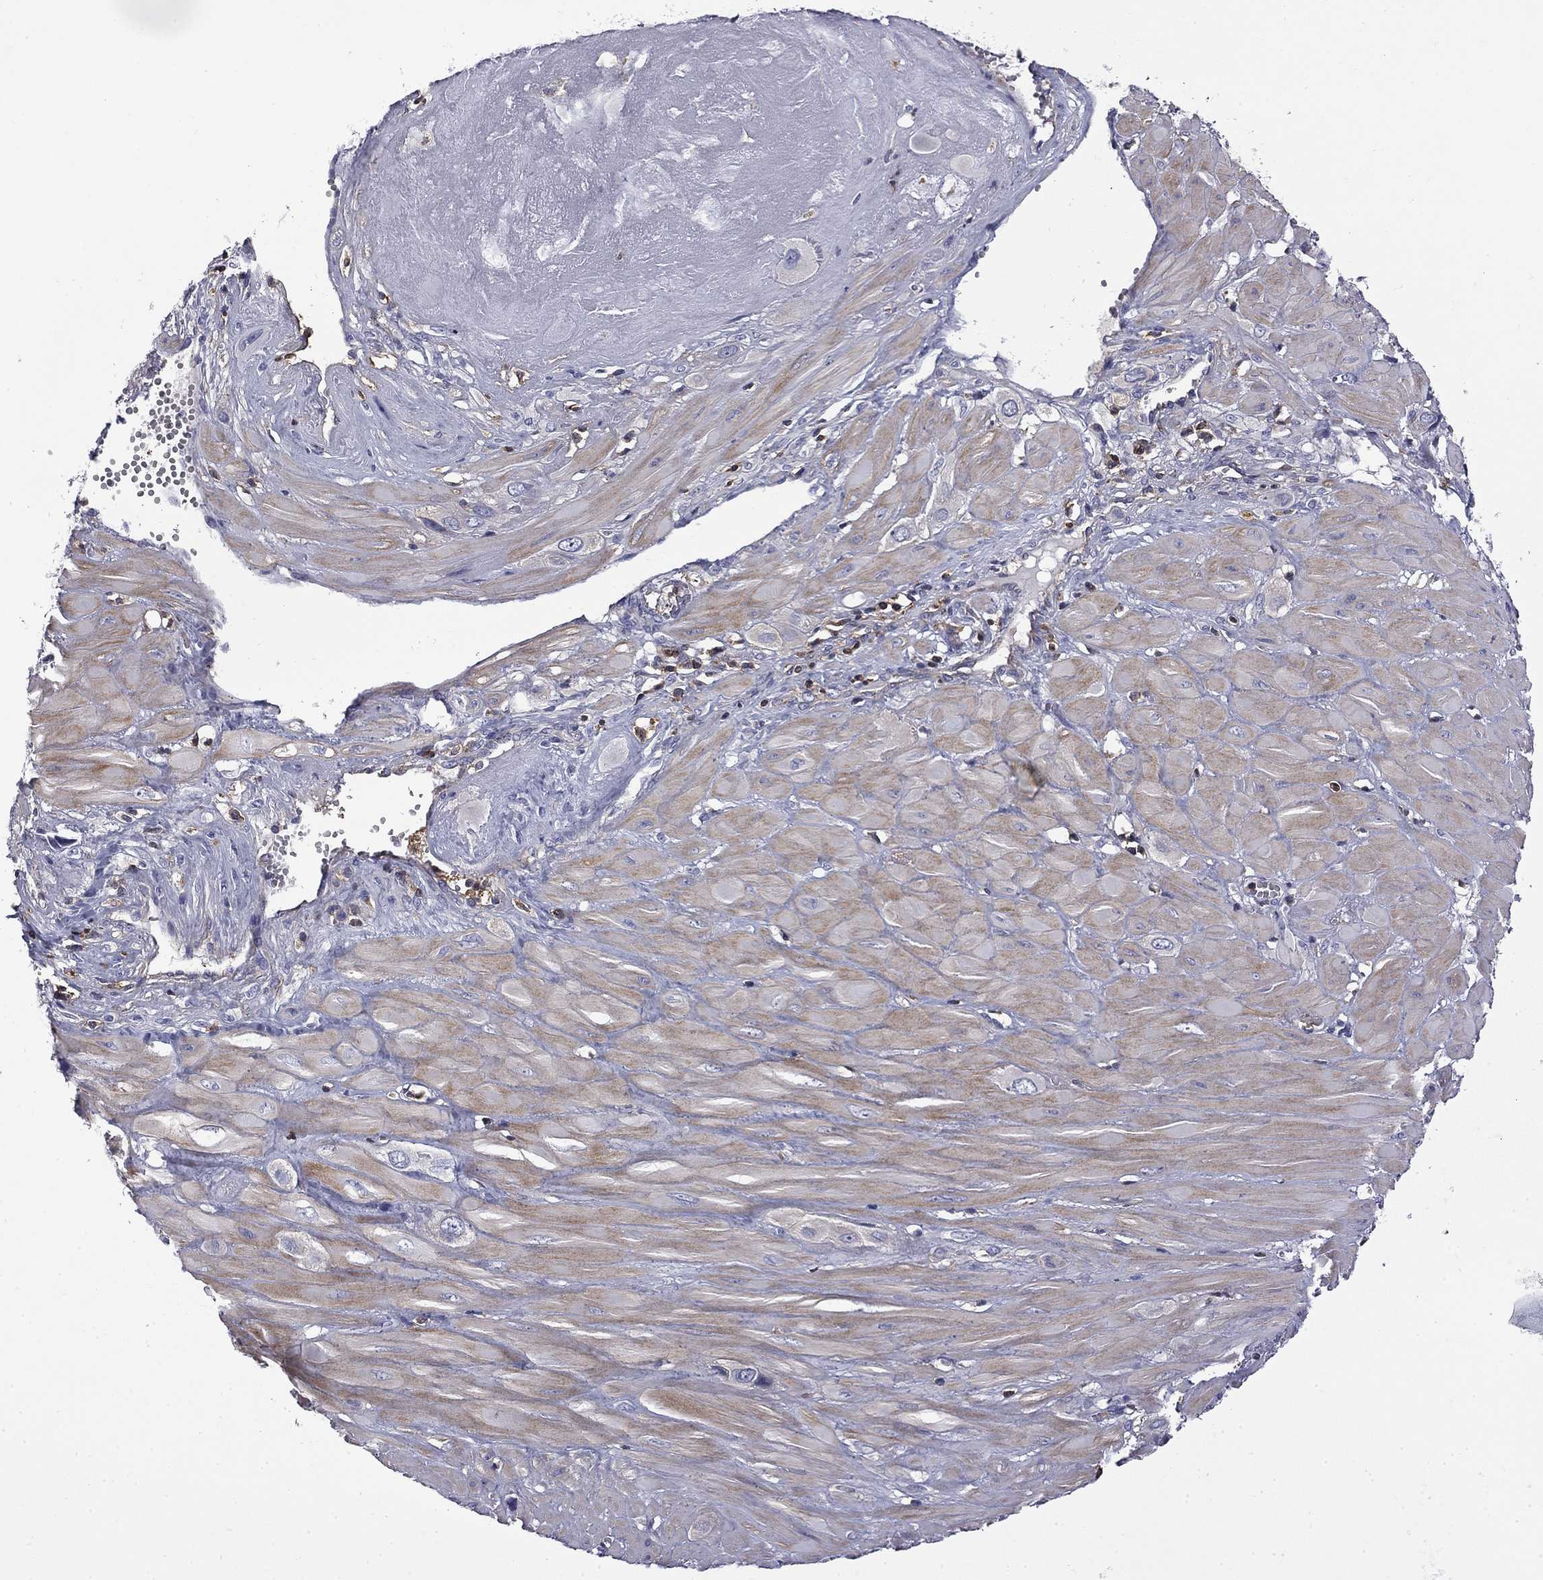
{"staining": {"intensity": "weak", "quantity": "25%-75%", "location": "cytoplasmic/membranous"}, "tissue": "cervical cancer", "cell_type": "Tumor cells", "image_type": "cancer", "snomed": [{"axis": "morphology", "description": "Squamous cell carcinoma, NOS"}, {"axis": "topography", "description": "Cervix"}], "caption": "About 25%-75% of tumor cells in cervical cancer reveal weak cytoplasmic/membranous protein positivity as visualized by brown immunohistochemical staining.", "gene": "ARHGAP45", "patient": {"sex": "female", "age": 34}}